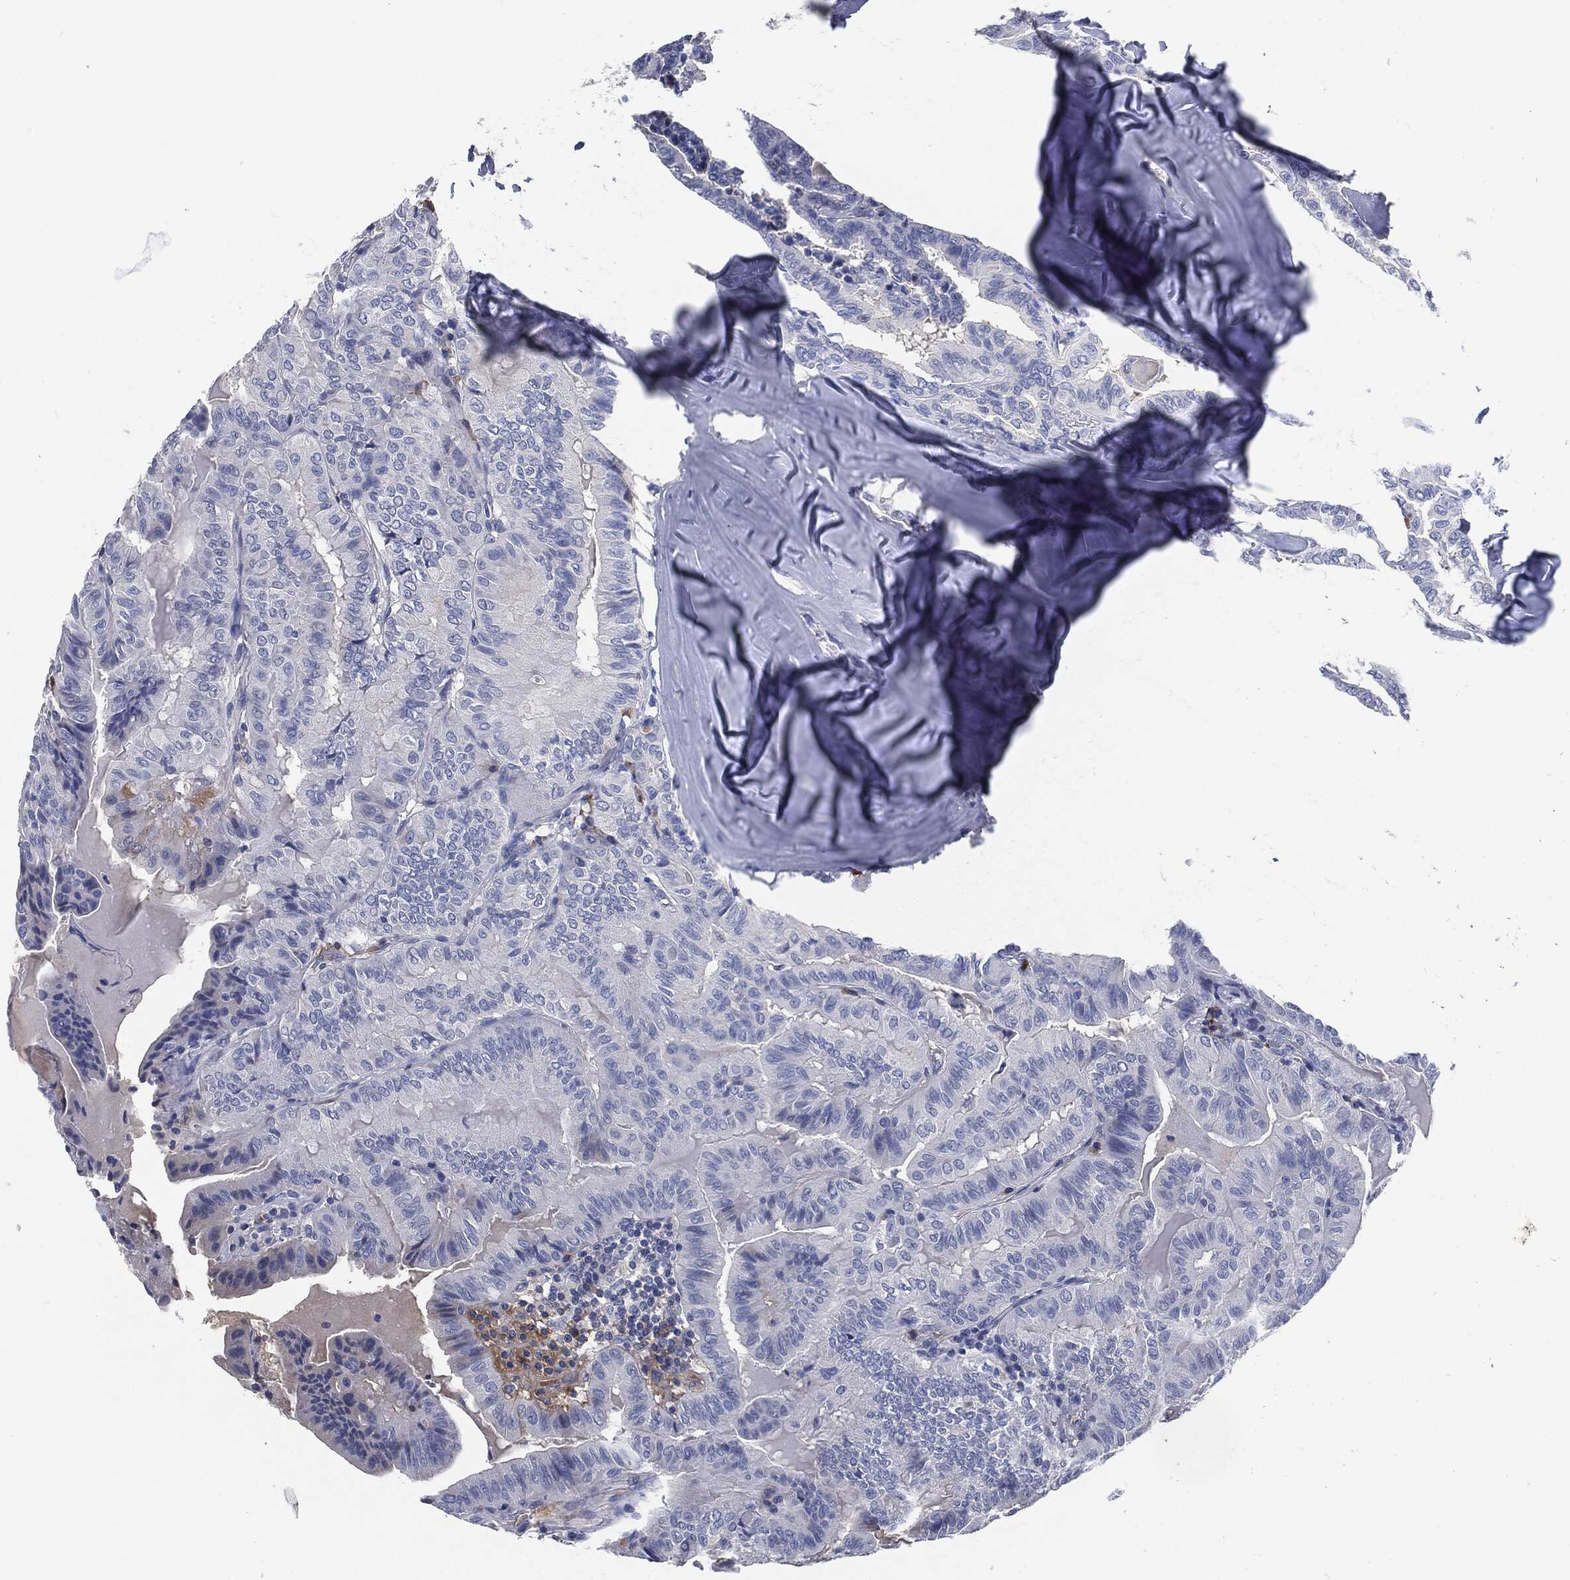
{"staining": {"intensity": "negative", "quantity": "none", "location": "none"}, "tissue": "thyroid cancer", "cell_type": "Tumor cells", "image_type": "cancer", "snomed": [{"axis": "morphology", "description": "Papillary adenocarcinoma, NOS"}, {"axis": "topography", "description": "Thyroid gland"}], "caption": "The histopathology image displays no significant expression in tumor cells of thyroid cancer. (Brightfield microscopy of DAB IHC at high magnification).", "gene": "CD27", "patient": {"sex": "female", "age": 68}}